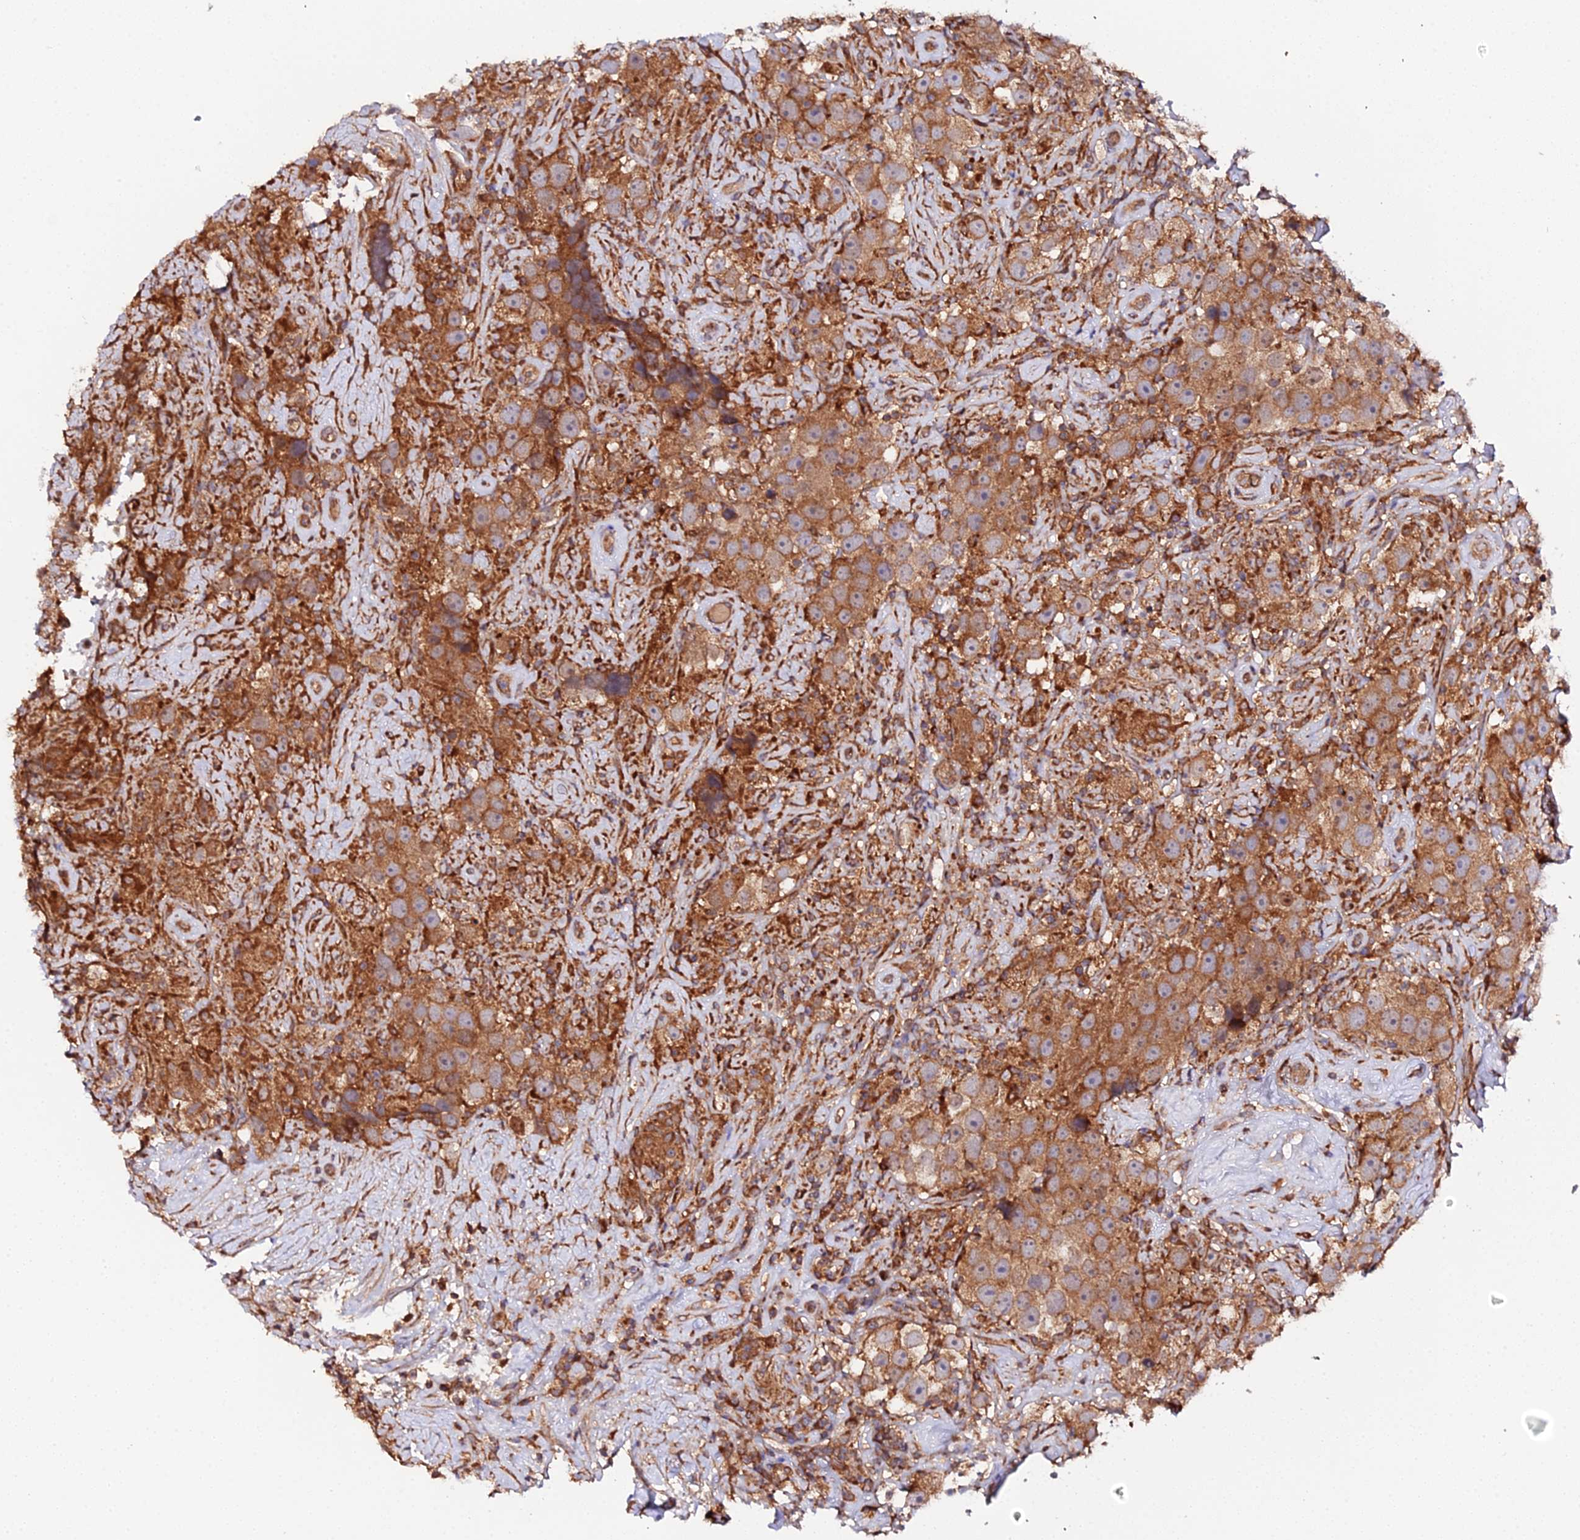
{"staining": {"intensity": "moderate", "quantity": ">75%", "location": "cytoplasmic/membranous"}, "tissue": "testis cancer", "cell_type": "Tumor cells", "image_type": "cancer", "snomed": [{"axis": "morphology", "description": "Seminoma, NOS"}, {"axis": "topography", "description": "Testis"}], "caption": "An image of testis seminoma stained for a protein shows moderate cytoplasmic/membranous brown staining in tumor cells.", "gene": "TRIM26", "patient": {"sex": "male", "age": 49}}